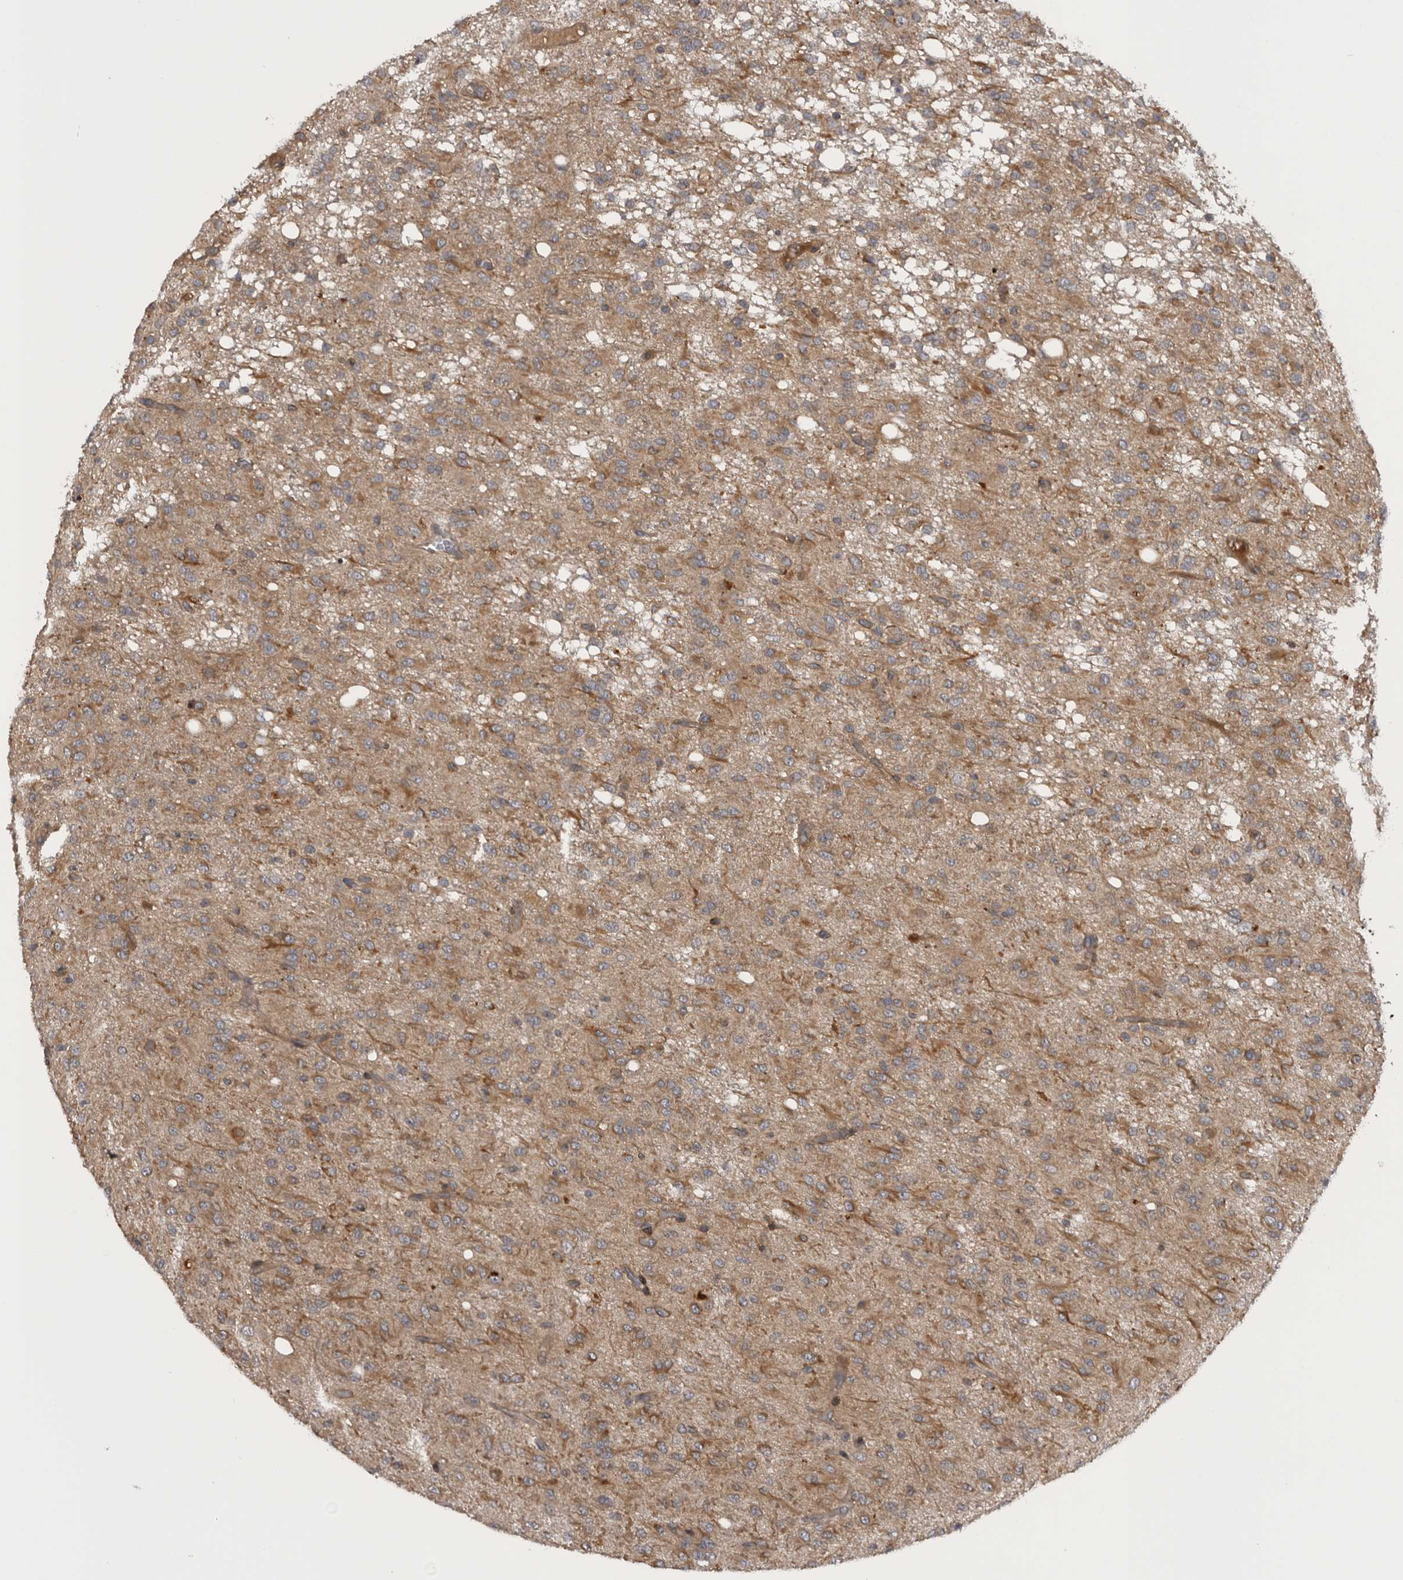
{"staining": {"intensity": "weak", "quantity": ">75%", "location": "cytoplasmic/membranous"}, "tissue": "glioma", "cell_type": "Tumor cells", "image_type": "cancer", "snomed": [{"axis": "morphology", "description": "Glioma, malignant, High grade"}, {"axis": "topography", "description": "Brain"}], "caption": "Protein staining by immunohistochemistry (IHC) demonstrates weak cytoplasmic/membranous expression in approximately >75% of tumor cells in malignant high-grade glioma.", "gene": "RAB3GAP2", "patient": {"sex": "female", "age": 59}}